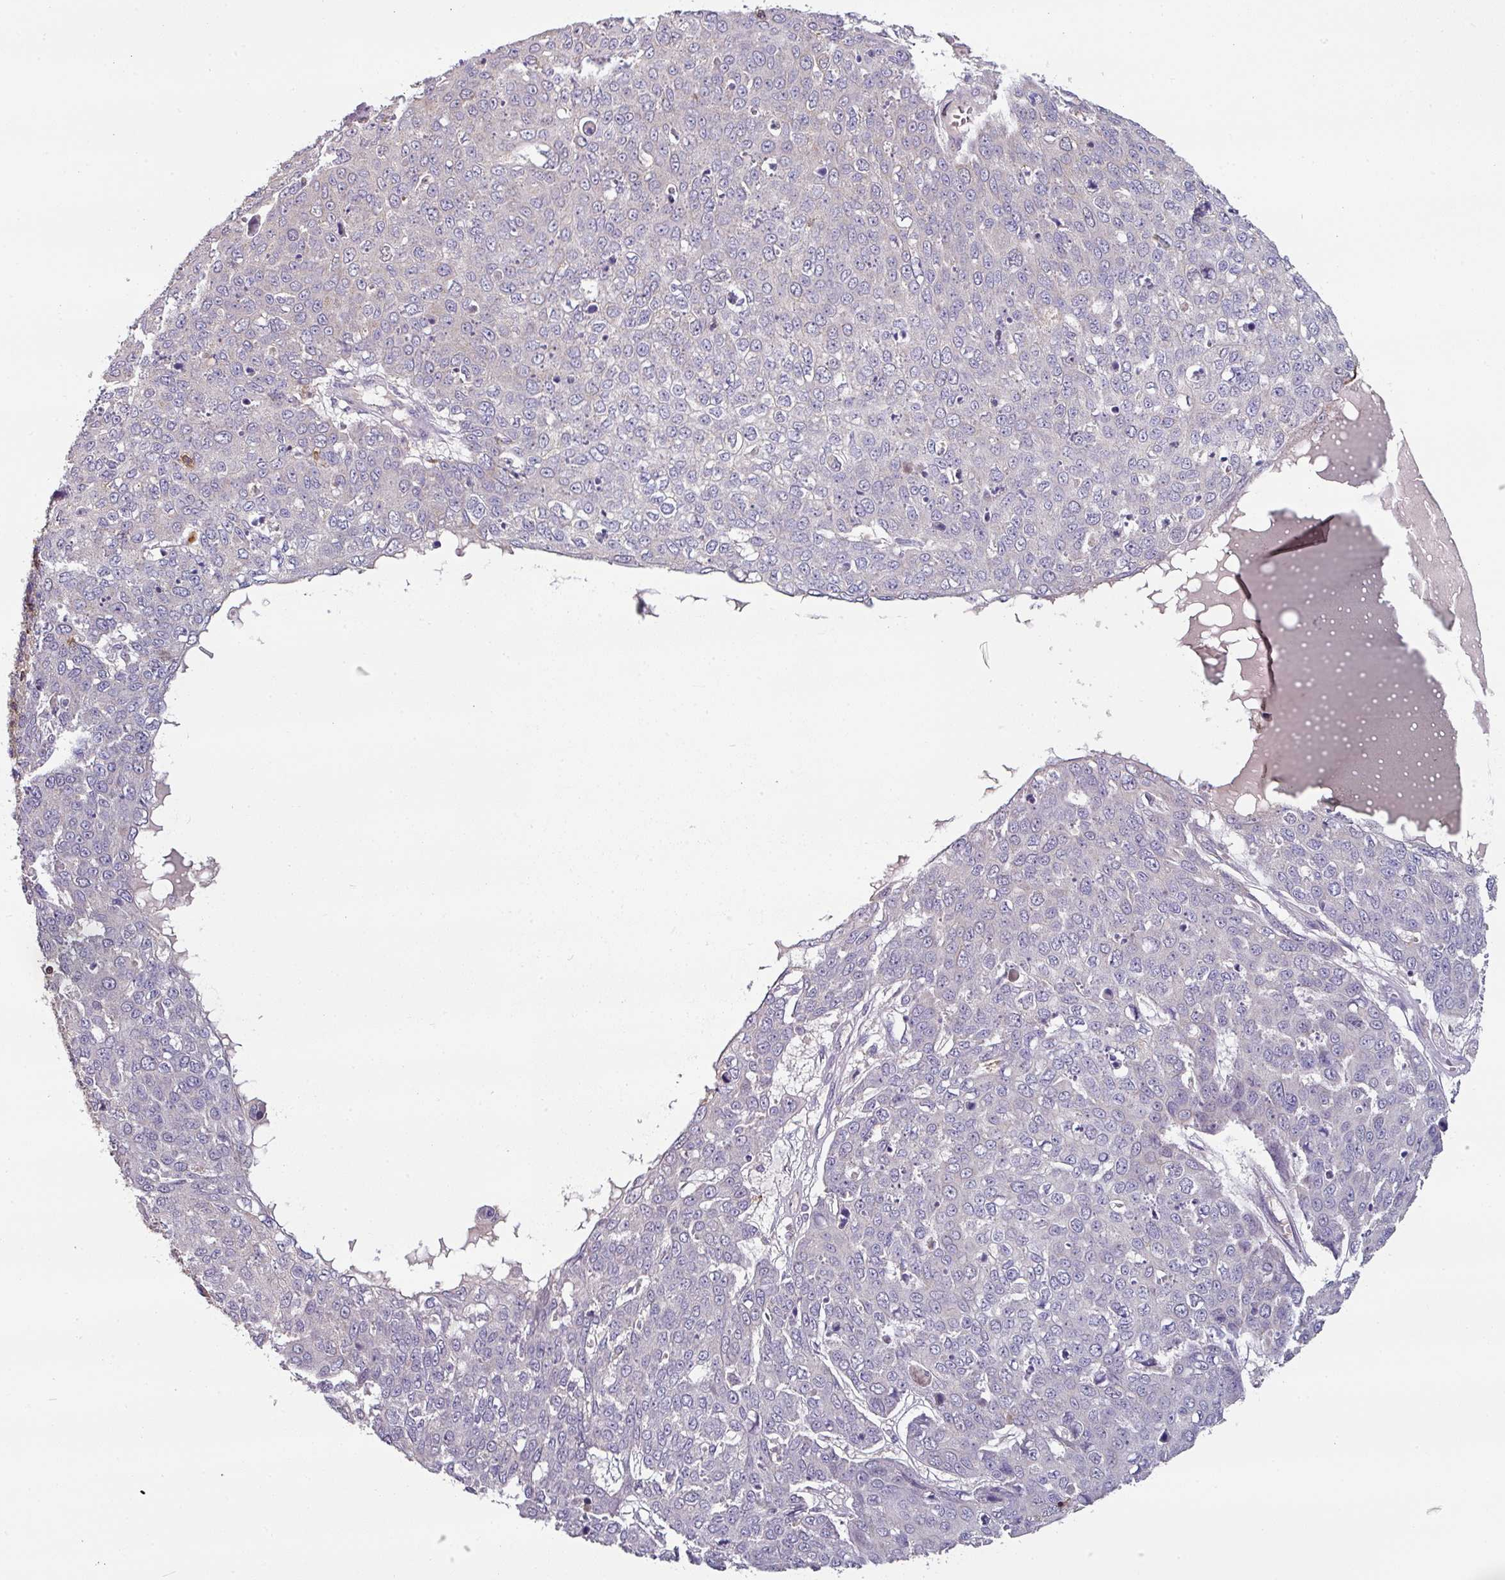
{"staining": {"intensity": "negative", "quantity": "none", "location": "none"}, "tissue": "skin cancer", "cell_type": "Tumor cells", "image_type": "cancer", "snomed": [{"axis": "morphology", "description": "Squamous cell carcinoma, NOS"}, {"axis": "topography", "description": "Skin"}], "caption": "An image of human squamous cell carcinoma (skin) is negative for staining in tumor cells.", "gene": "CD3G", "patient": {"sex": "male", "age": 71}}